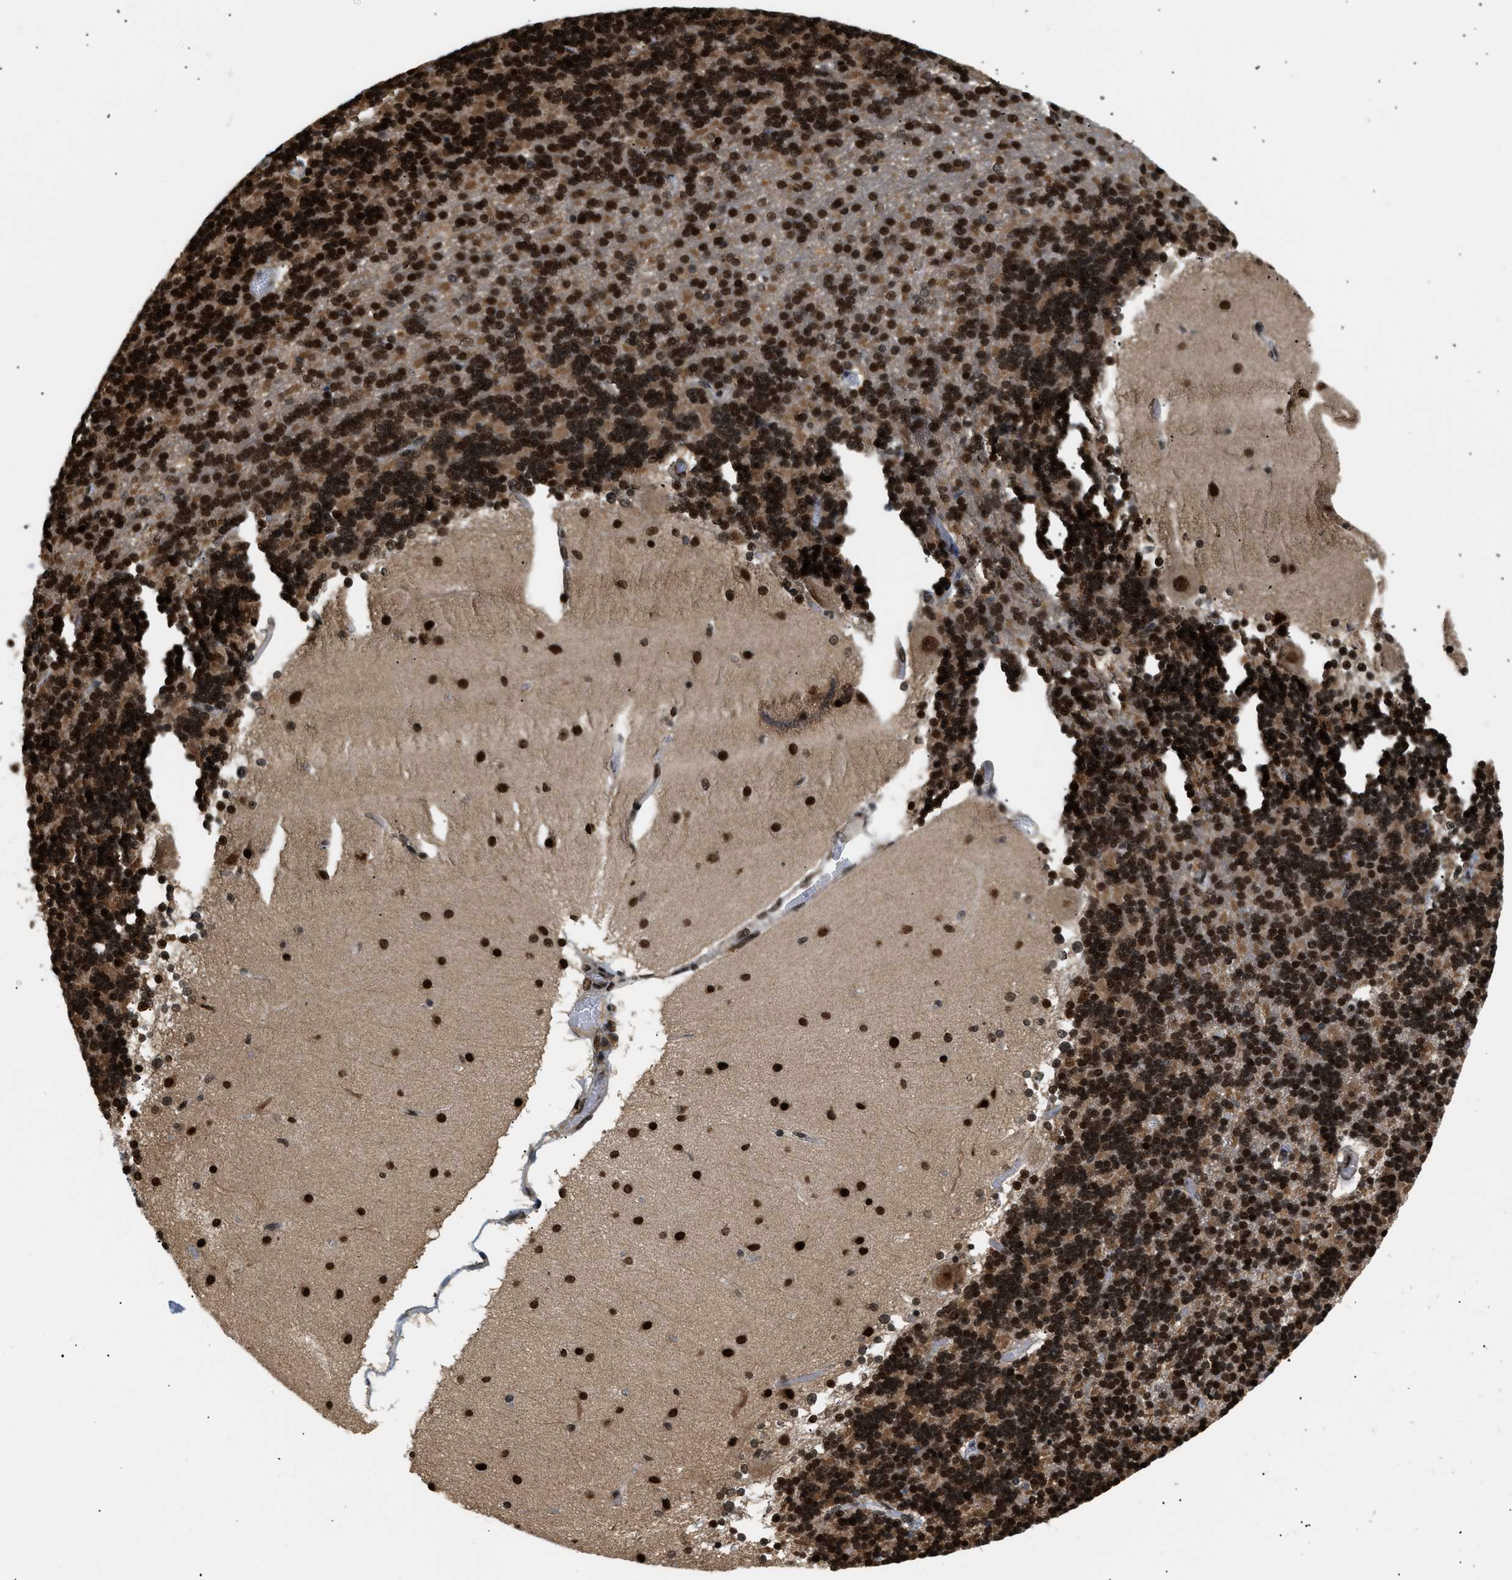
{"staining": {"intensity": "strong", "quantity": ">75%", "location": "nuclear"}, "tissue": "cerebellum", "cell_type": "Cells in granular layer", "image_type": "normal", "snomed": [{"axis": "morphology", "description": "Normal tissue, NOS"}, {"axis": "topography", "description": "Cerebellum"}], "caption": "Immunohistochemistry (IHC) image of normal cerebellum: human cerebellum stained using immunohistochemistry reveals high levels of strong protein expression localized specifically in the nuclear of cells in granular layer, appearing as a nuclear brown color.", "gene": "RBM5", "patient": {"sex": "female", "age": 54}}